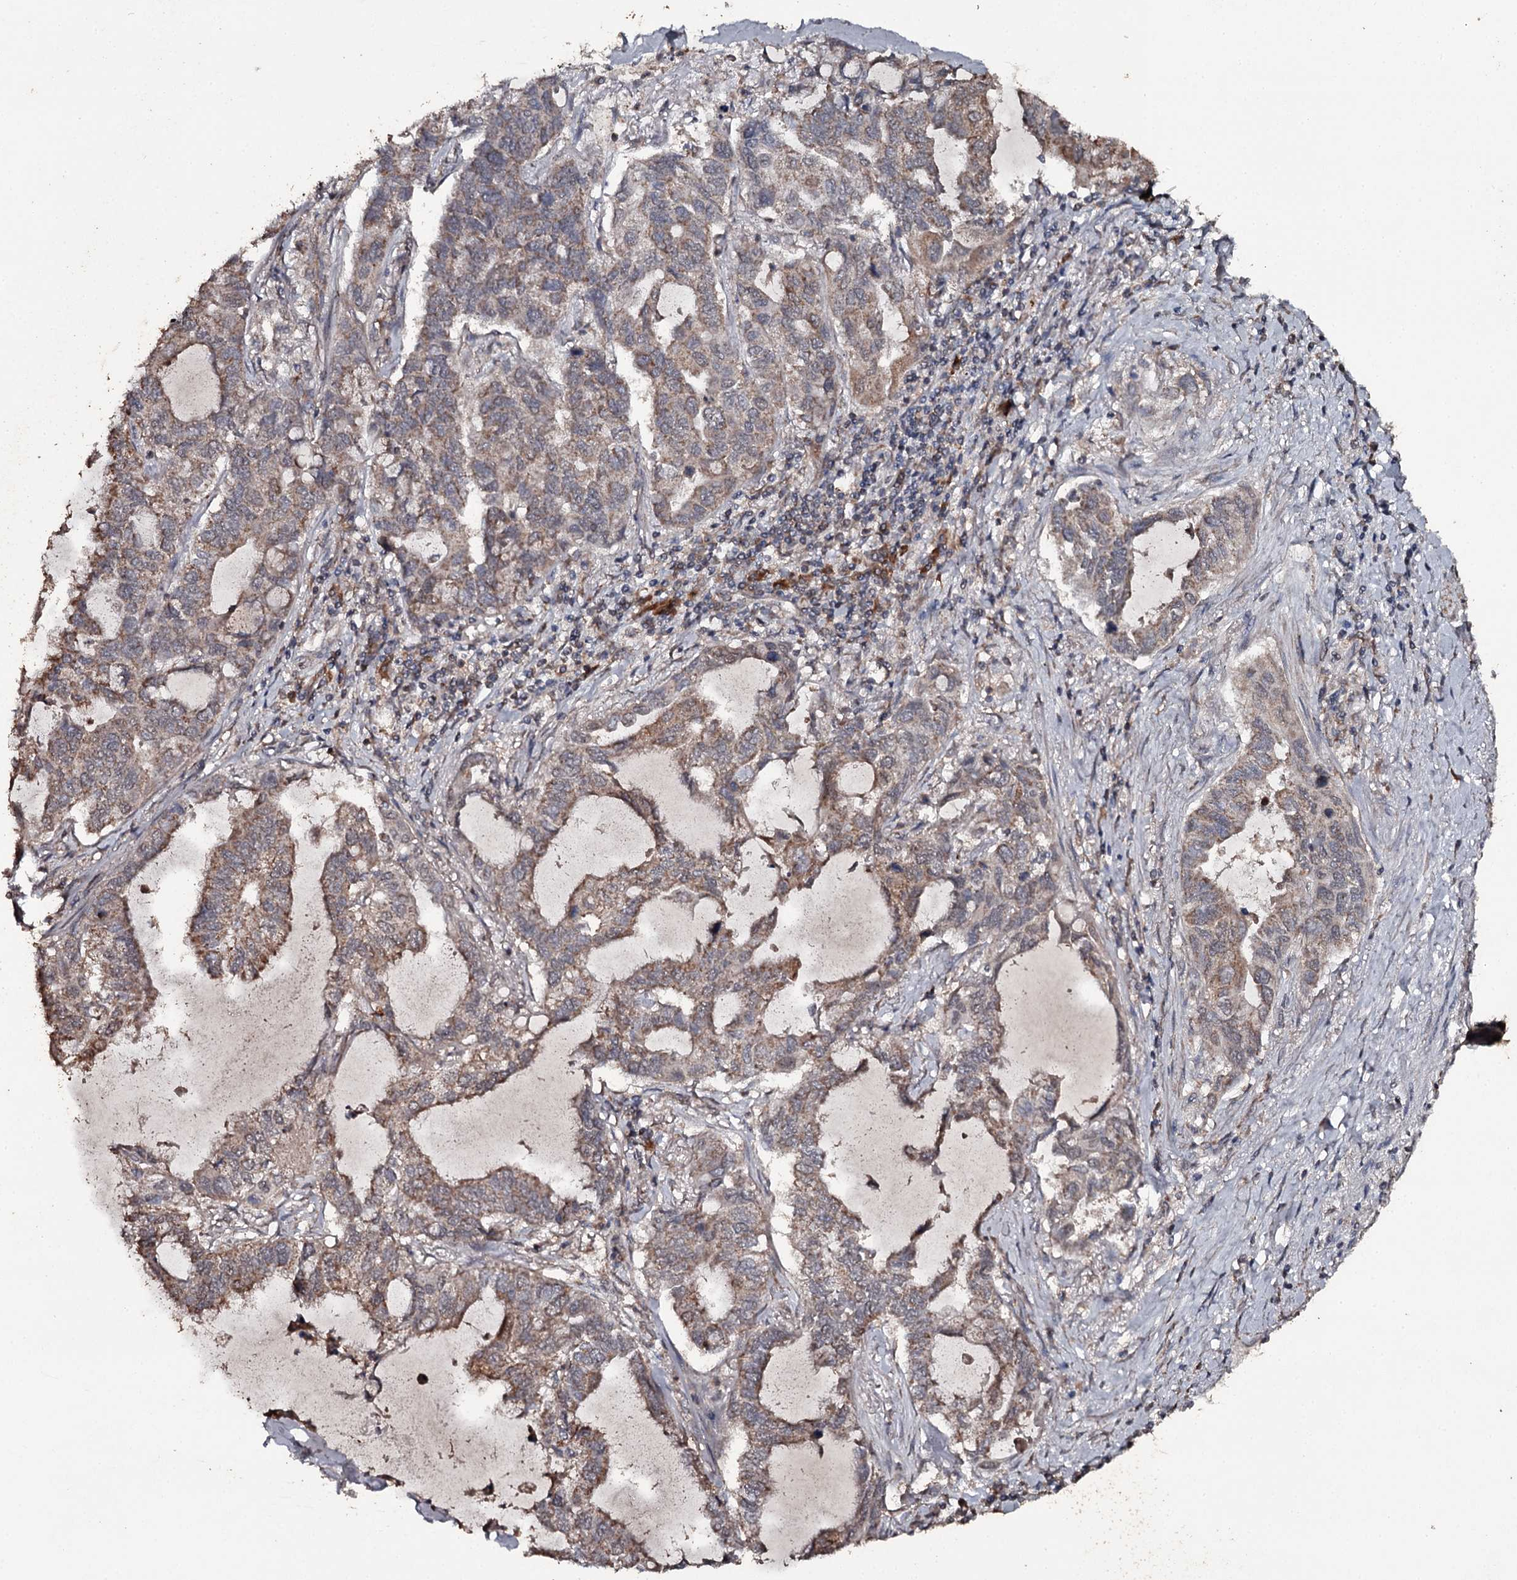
{"staining": {"intensity": "moderate", "quantity": "25%-75%", "location": "cytoplasmic/membranous"}, "tissue": "lung cancer", "cell_type": "Tumor cells", "image_type": "cancer", "snomed": [{"axis": "morphology", "description": "Adenocarcinoma, NOS"}, {"axis": "topography", "description": "Lung"}], "caption": "The histopathology image demonstrates a brown stain indicating the presence of a protein in the cytoplasmic/membranous of tumor cells in adenocarcinoma (lung).", "gene": "WIPI1", "patient": {"sex": "male", "age": 64}}